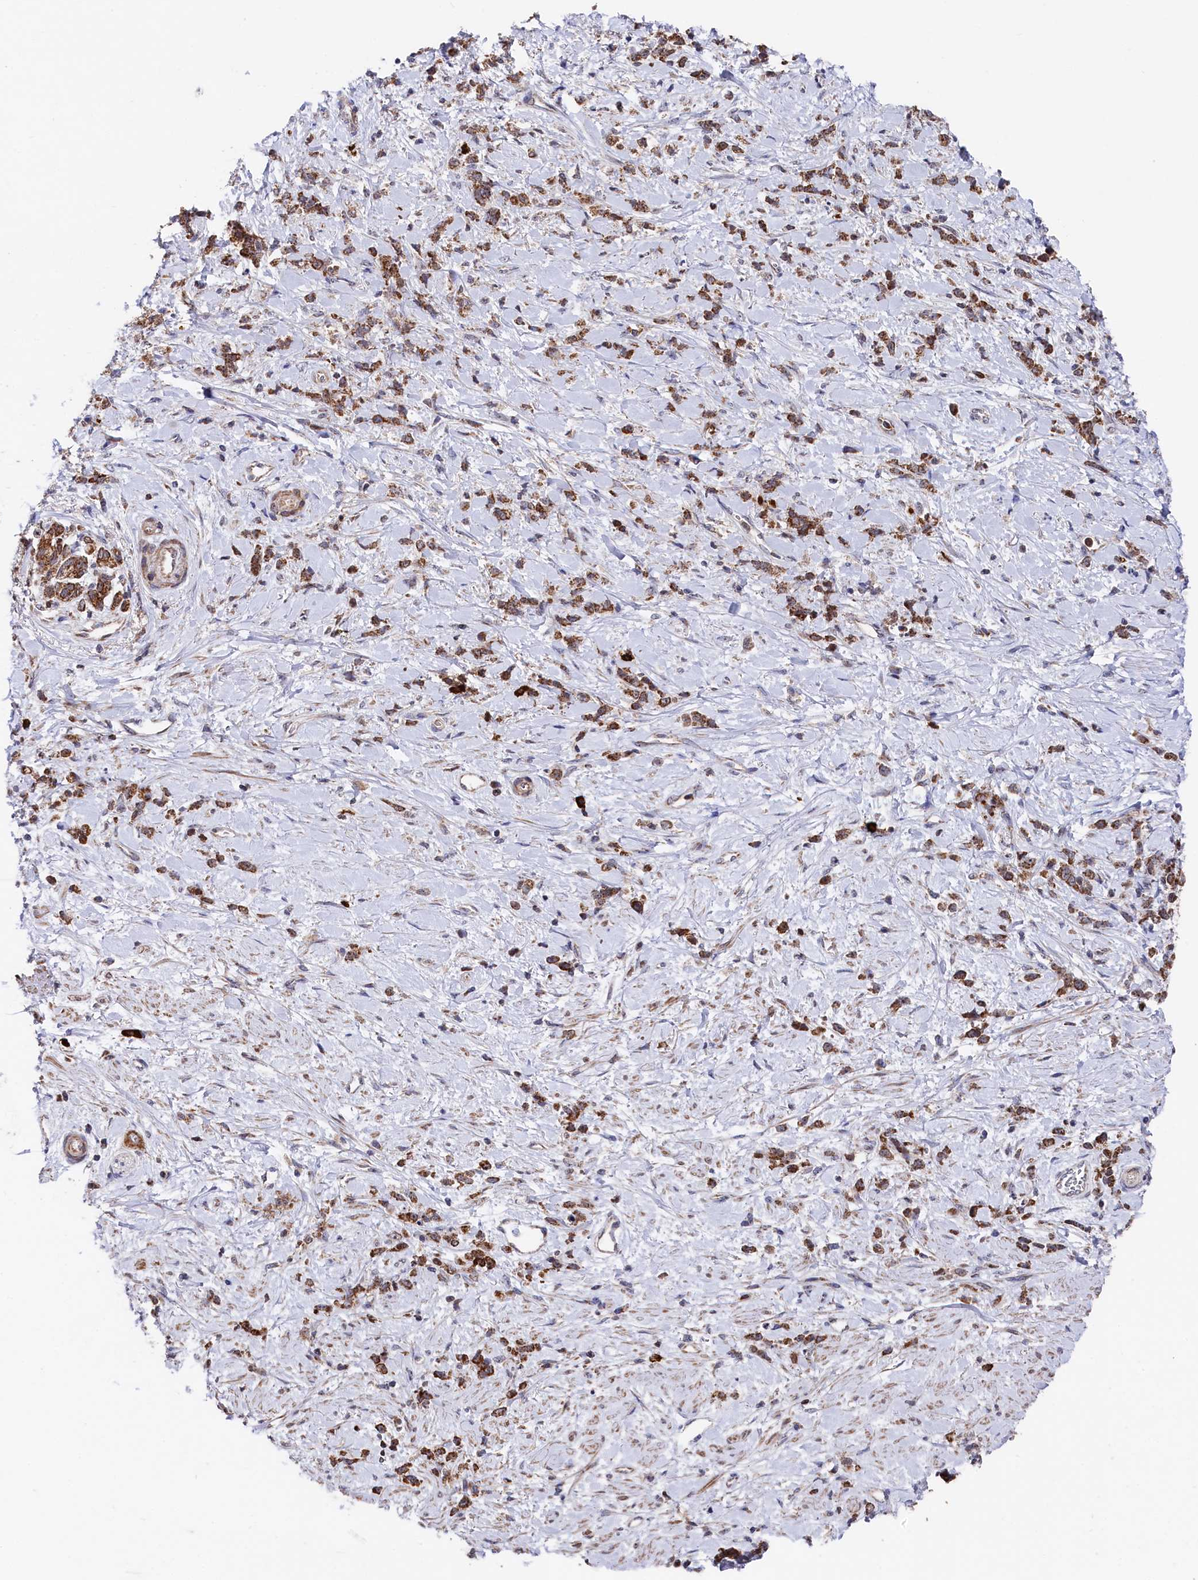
{"staining": {"intensity": "moderate", "quantity": ">75%", "location": "cytoplasmic/membranous"}, "tissue": "stomach cancer", "cell_type": "Tumor cells", "image_type": "cancer", "snomed": [{"axis": "morphology", "description": "Adenocarcinoma, NOS"}, {"axis": "topography", "description": "Stomach"}], "caption": "Immunohistochemistry of human stomach adenocarcinoma demonstrates medium levels of moderate cytoplasmic/membranous expression in approximately >75% of tumor cells. Using DAB (3,3'-diaminobenzidine) (brown) and hematoxylin (blue) stains, captured at high magnification using brightfield microscopy.", "gene": "CHCHD1", "patient": {"sex": "female", "age": 60}}